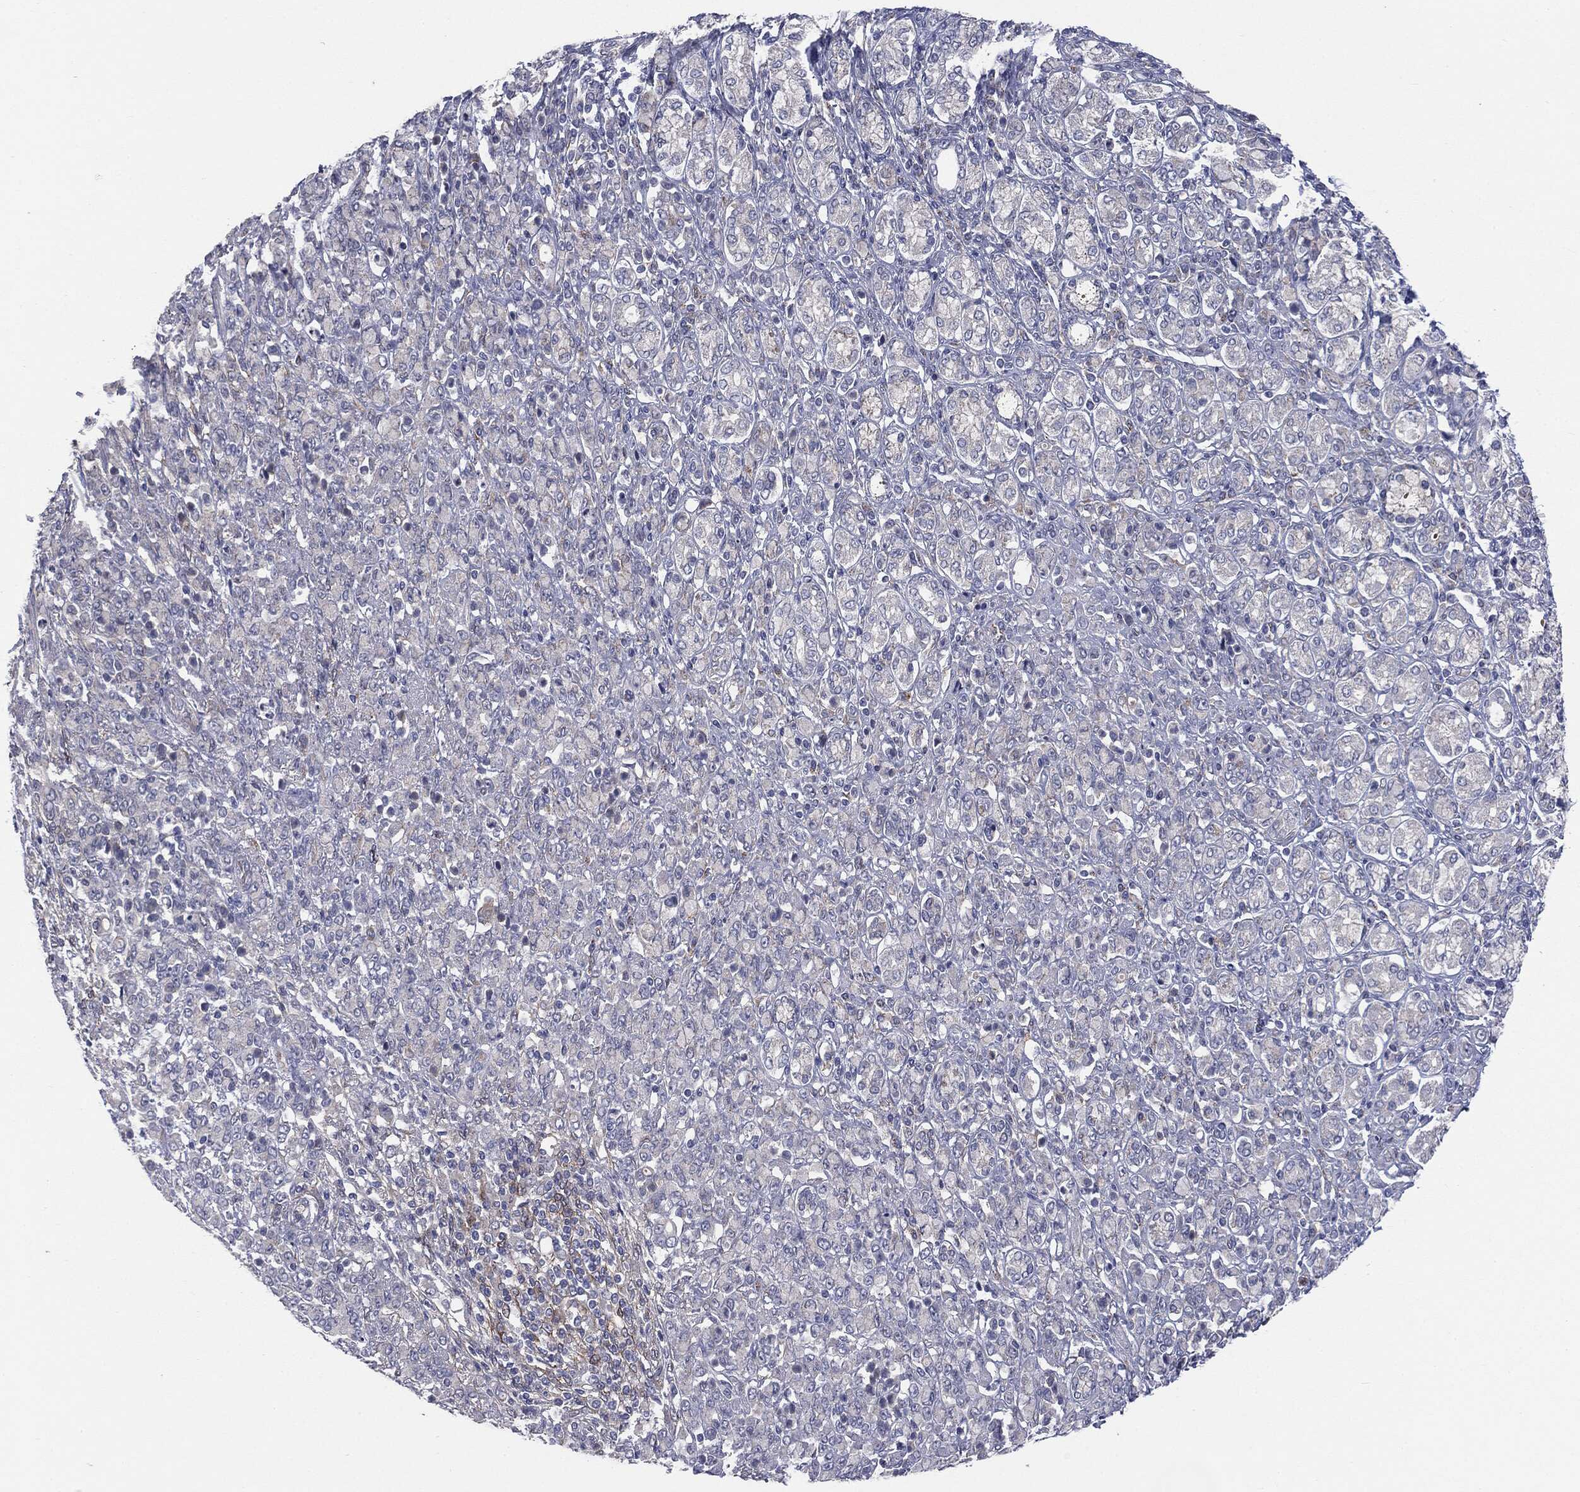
{"staining": {"intensity": "negative", "quantity": "none", "location": "none"}, "tissue": "stomach cancer", "cell_type": "Tumor cells", "image_type": "cancer", "snomed": [{"axis": "morphology", "description": "Normal tissue, NOS"}, {"axis": "morphology", "description": "Adenocarcinoma, NOS"}, {"axis": "topography", "description": "Stomach"}], "caption": "Tumor cells show no significant staining in adenocarcinoma (stomach). Brightfield microscopy of IHC stained with DAB (3,3'-diaminobenzidine) (brown) and hematoxylin (blue), captured at high magnification.", "gene": "KRT5", "patient": {"sex": "female", "age": 79}}